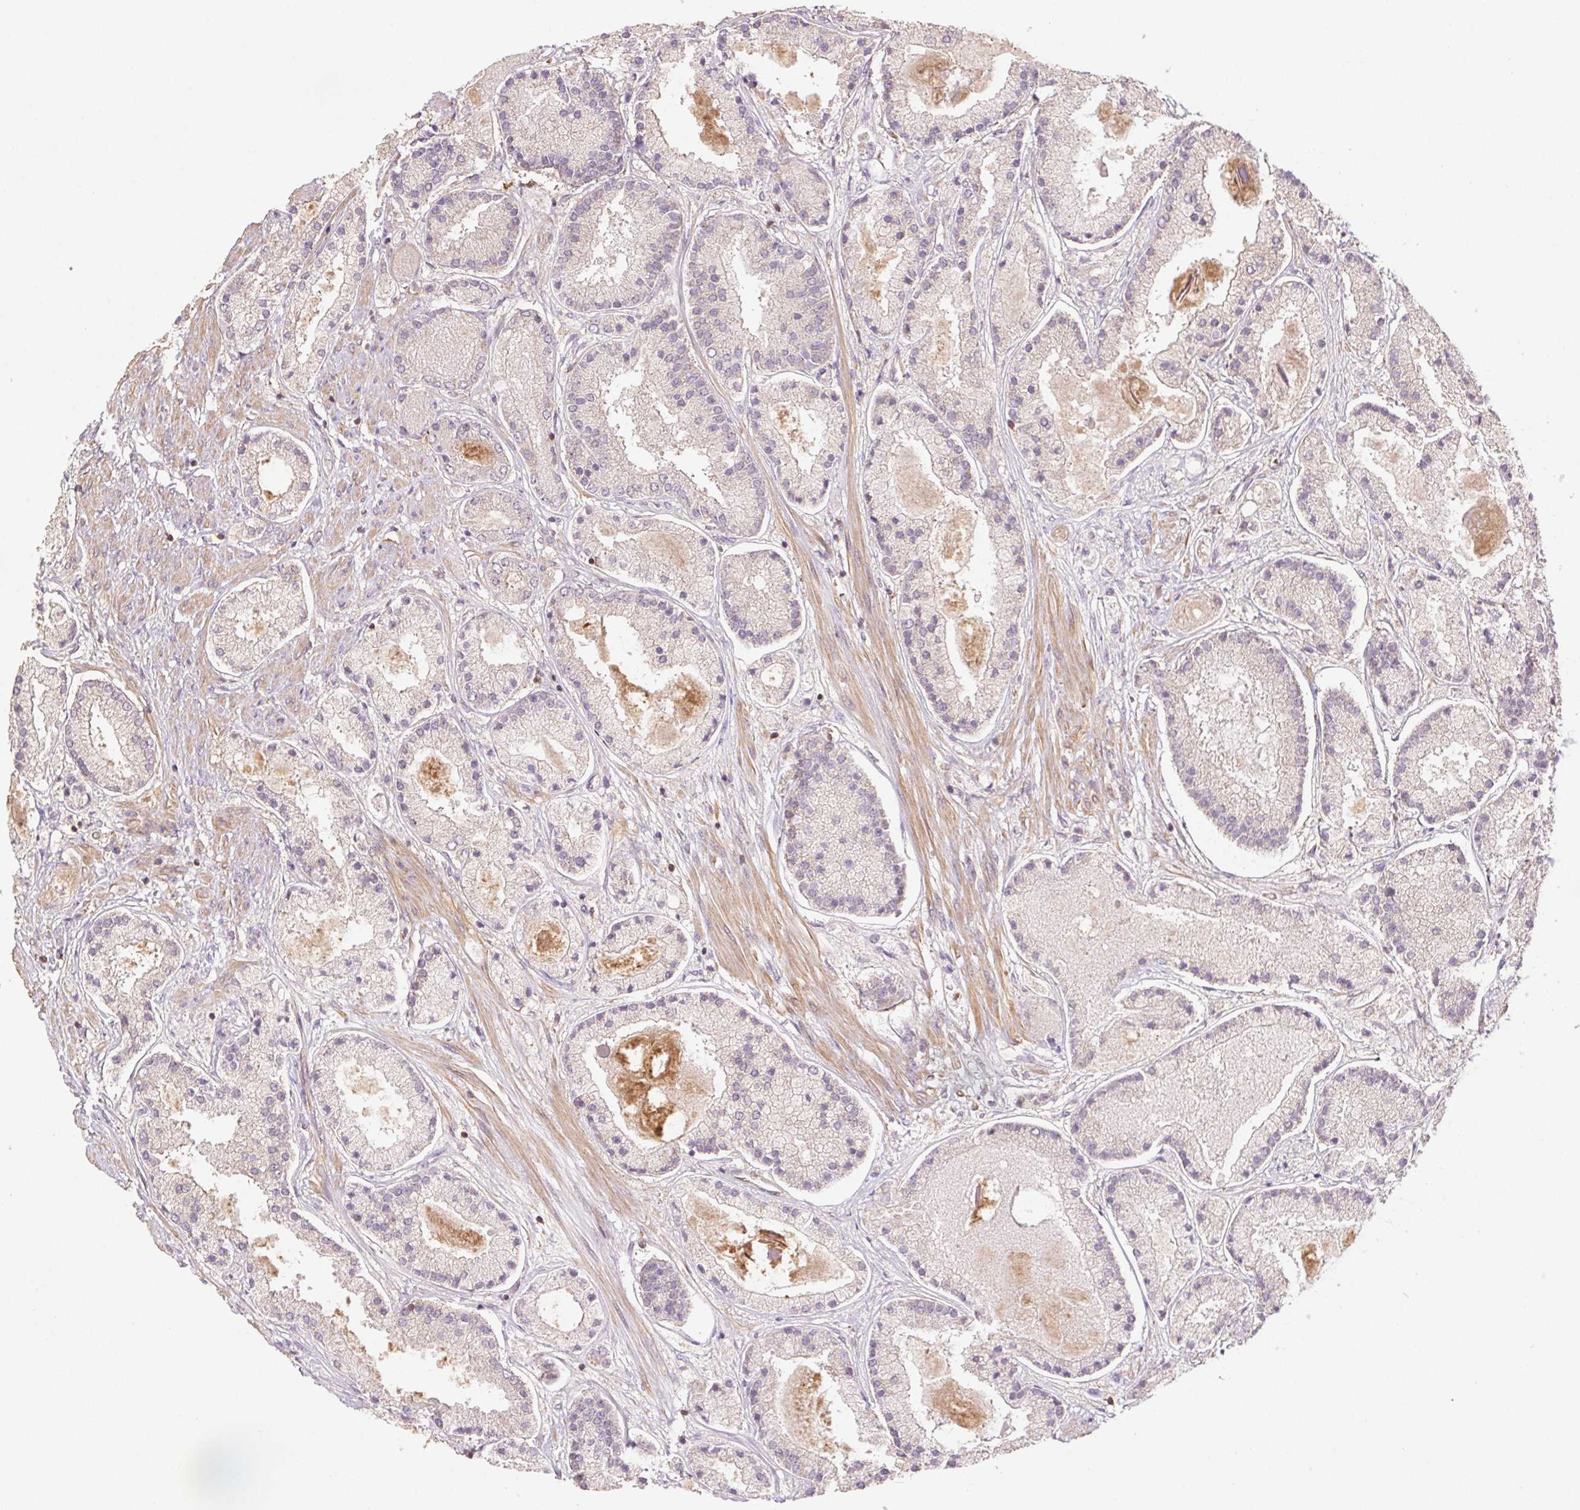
{"staining": {"intensity": "weak", "quantity": "<25%", "location": "cytoplasmic/membranous"}, "tissue": "prostate cancer", "cell_type": "Tumor cells", "image_type": "cancer", "snomed": [{"axis": "morphology", "description": "Adenocarcinoma, High grade"}, {"axis": "topography", "description": "Prostate"}], "caption": "Tumor cells are negative for brown protein staining in adenocarcinoma (high-grade) (prostate). The staining was performed using DAB to visualize the protein expression in brown, while the nuclei were stained in blue with hematoxylin (Magnification: 20x).", "gene": "TUBA3D", "patient": {"sex": "male", "age": 67}}